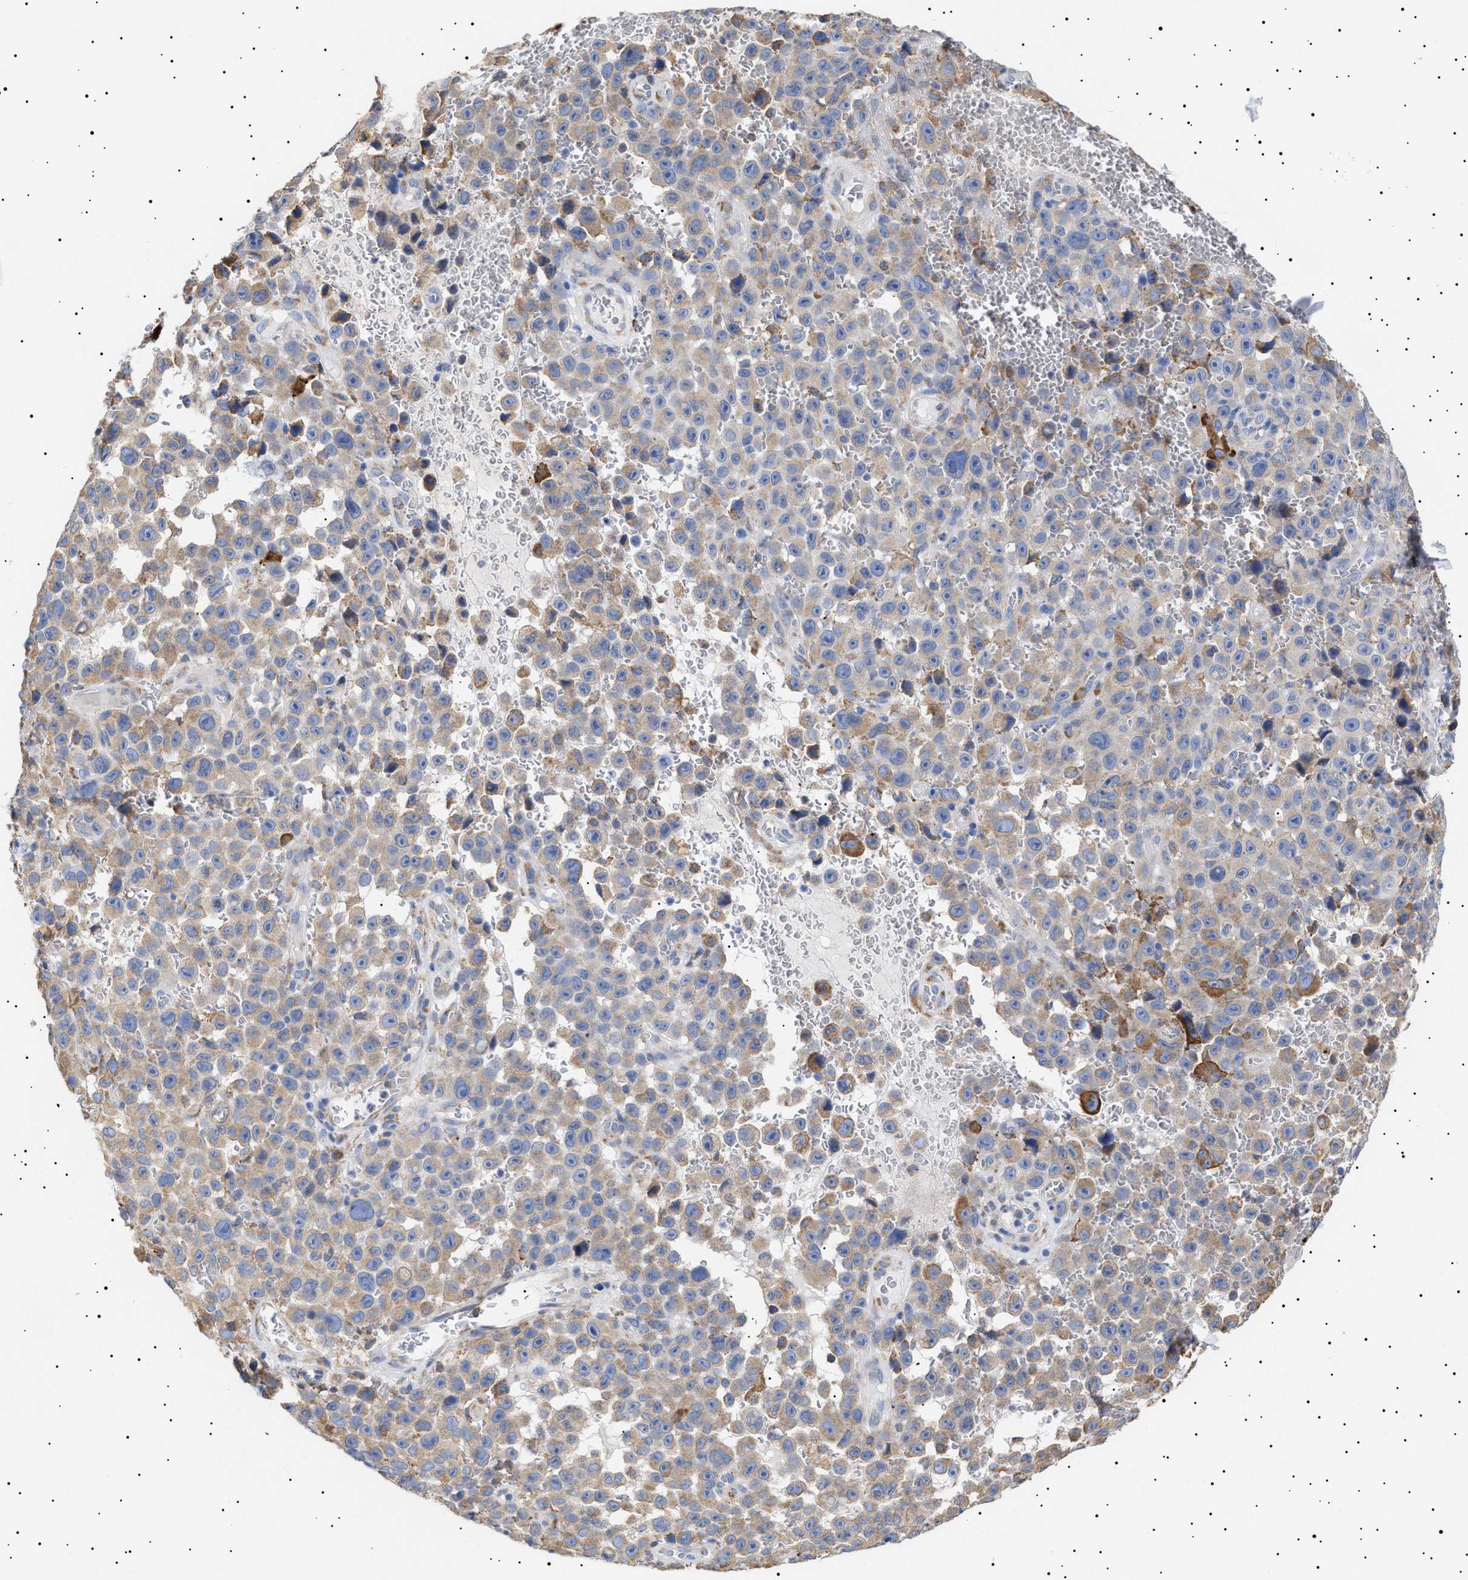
{"staining": {"intensity": "weak", "quantity": ">75%", "location": "cytoplasmic/membranous"}, "tissue": "melanoma", "cell_type": "Tumor cells", "image_type": "cancer", "snomed": [{"axis": "morphology", "description": "Malignant melanoma, NOS"}, {"axis": "topography", "description": "Skin"}], "caption": "Immunohistochemistry staining of malignant melanoma, which reveals low levels of weak cytoplasmic/membranous expression in approximately >75% of tumor cells indicating weak cytoplasmic/membranous protein expression. The staining was performed using DAB (3,3'-diaminobenzidine) (brown) for protein detection and nuclei were counterstained in hematoxylin (blue).", "gene": "ERCC6L2", "patient": {"sex": "female", "age": 82}}